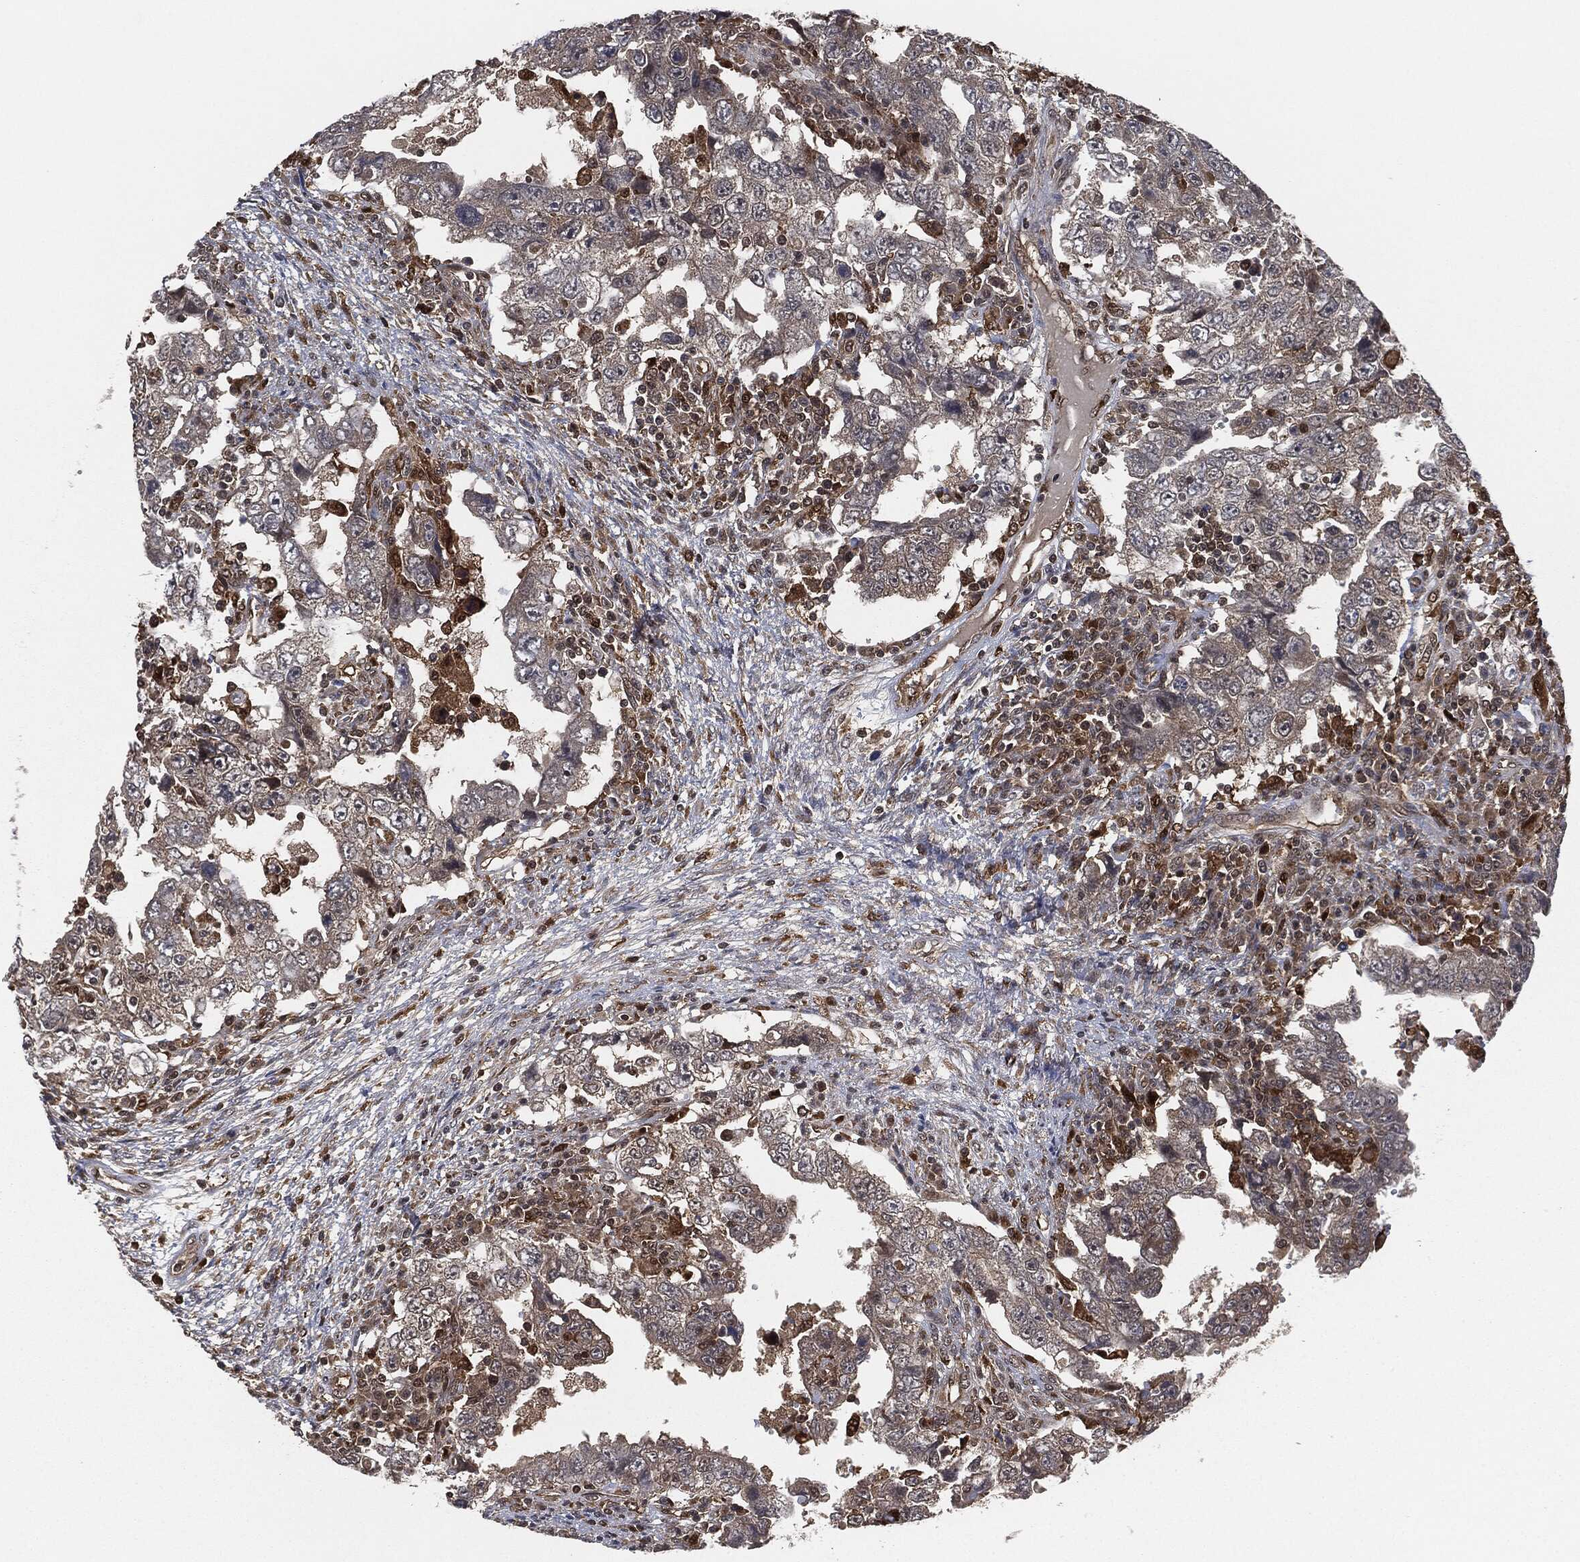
{"staining": {"intensity": "negative", "quantity": "none", "location": "none"}, "tissue": "testis cancer", "cell_type": "Tumor cells", "image_type": "cancer", "snomed": [{"axis": "morphology", "description": "Carcinoma, Embryonal, NOS"}, {"axis": "topography", "description": "Testis"}], "caption": "A photomicrograph of human testis cancer is negative for staining in tumor cells.", "gene": "CAPRIN2", "patient": {"sex": "male", "age": 26}}